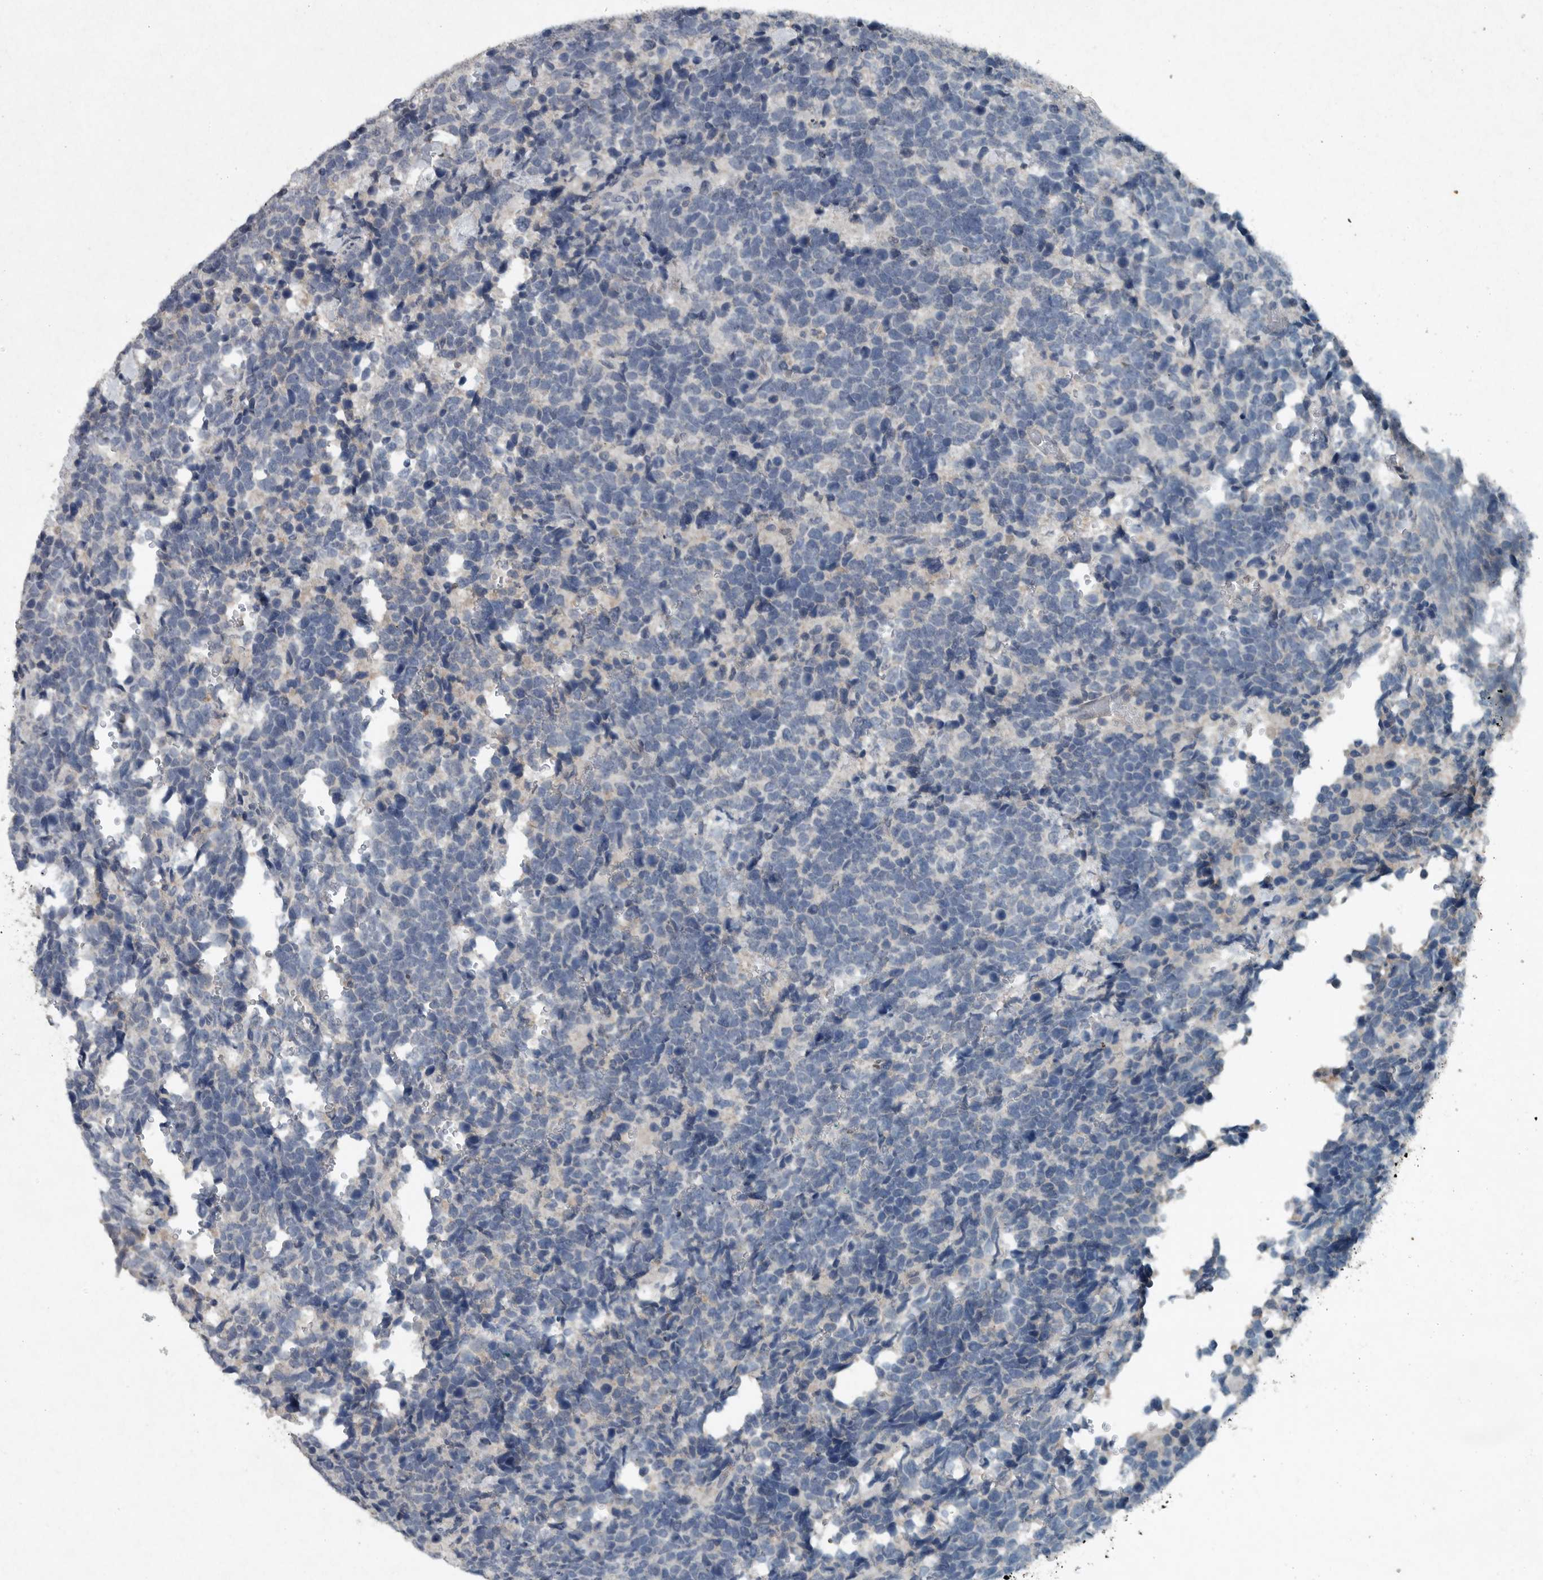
{"staining": {"intensity": "negative", "quantity": "none", "location": "none"}, "tissue": "urothelial cancer", "cell_type": "Tumor cells", "image_type": "cancer", "snomed": [{"axis": "morphology", "description": "Urothelial carcinoma, High grade"}, {"axis": "topography", "description": "Urinary bladder"}], "caption": "Urothelial cancer was stained to show a protein in brown. There is no significant staining in tumor cells. (DAB (3,3'-diaminobenzidine) immunohistochemistry with hematoxylin counter stain).", "gene": "IL20", "patient": {"sex": "female", "age": 82}}